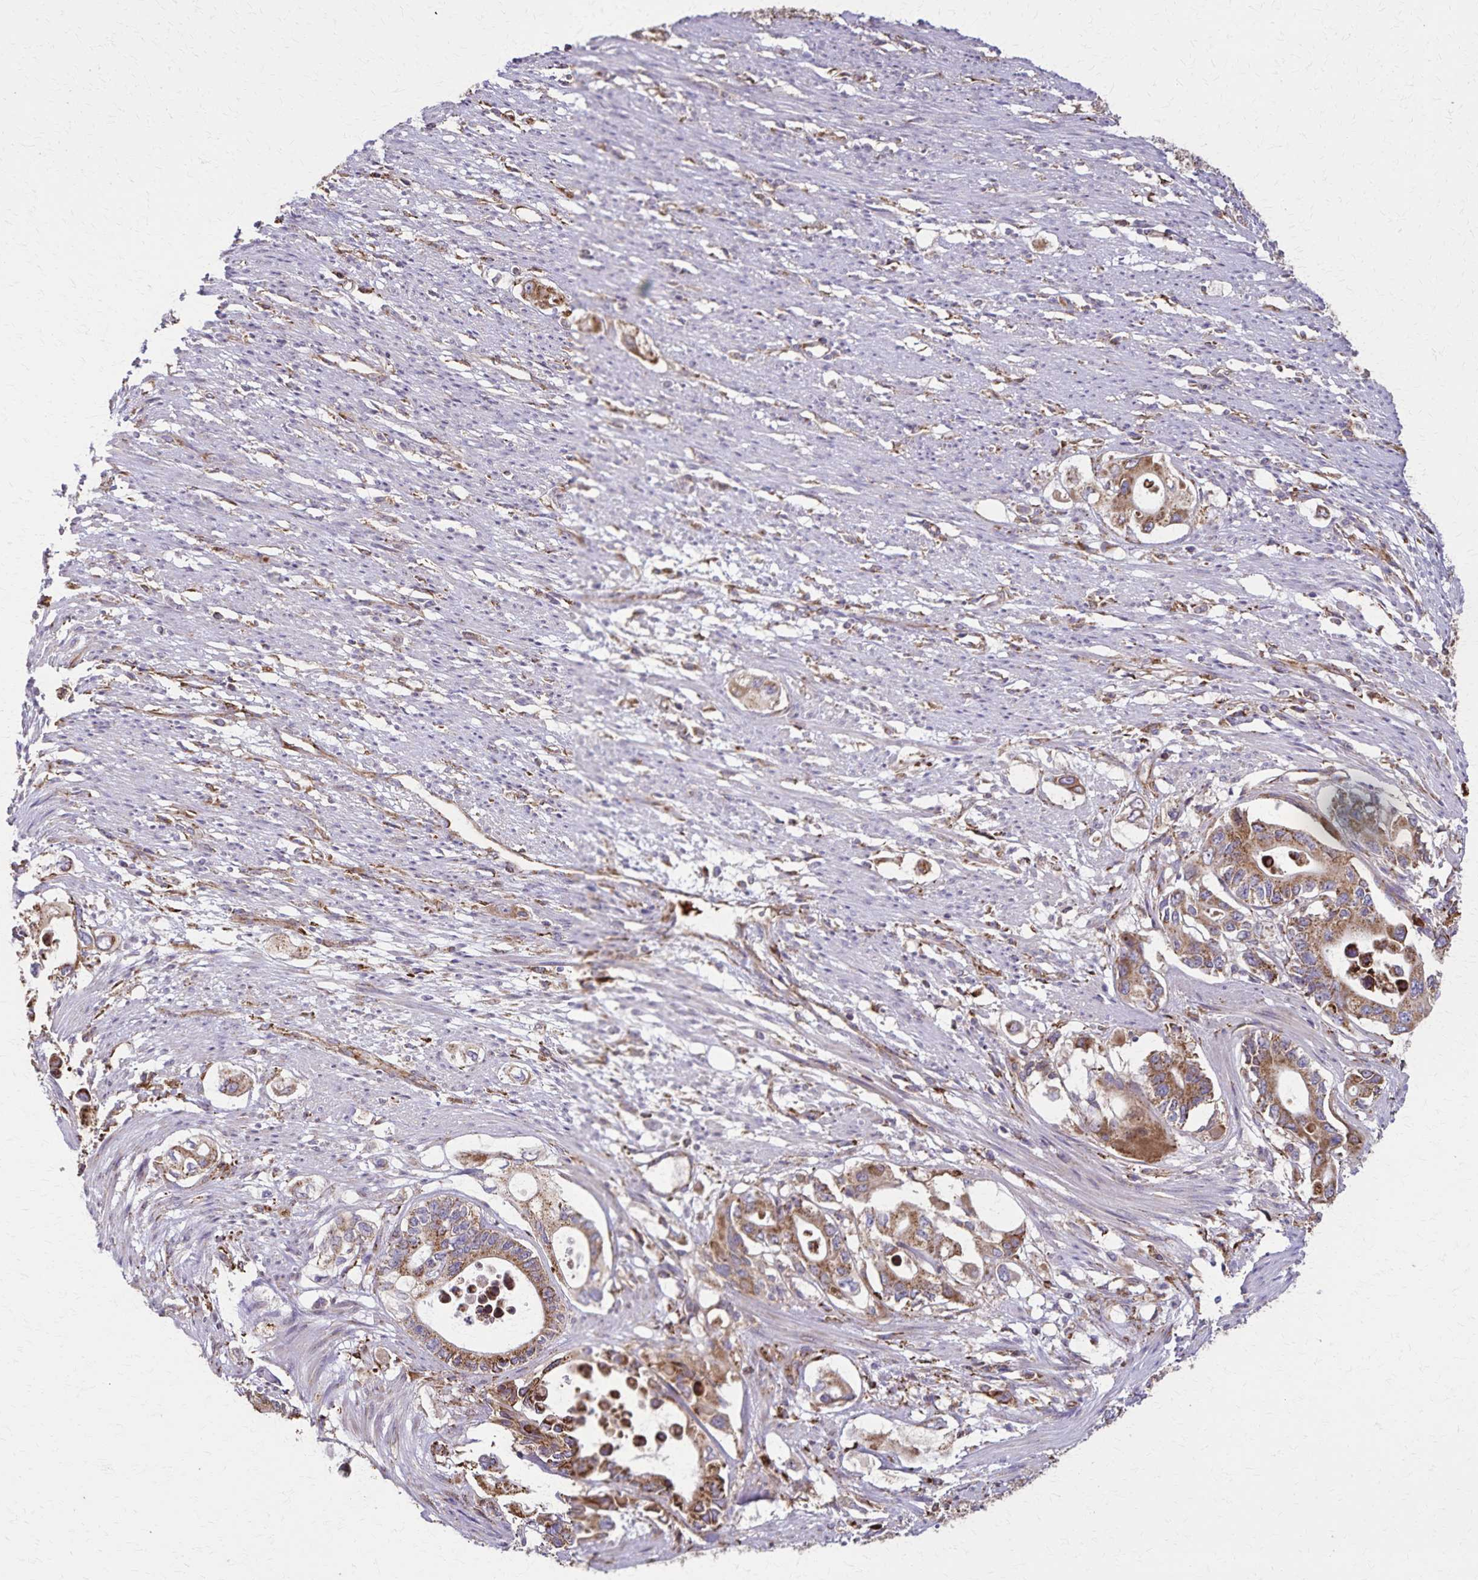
{"staining": {"intensity": "moderate", "quantity": ">75%", "location": "cytoplasmic/membranous"}, "tissue": "pancreatic cancer", "cell_type": "Tumor cells", "image_type": "cancer", "snomed": [{"axis": "morphology", "description": "Adenocarcinoma, NOS"}, {"axis": "topography", "description": "Pancreas"}], "caption": "Adenocarcinoma (pancreatic) stained for a protein (brown) exhibits moderate cytoplasmic/membranous positive expression in about >75% of tumor cells.", "gene": "RNF10", "patient": {"sex": "female", "age": 63}}